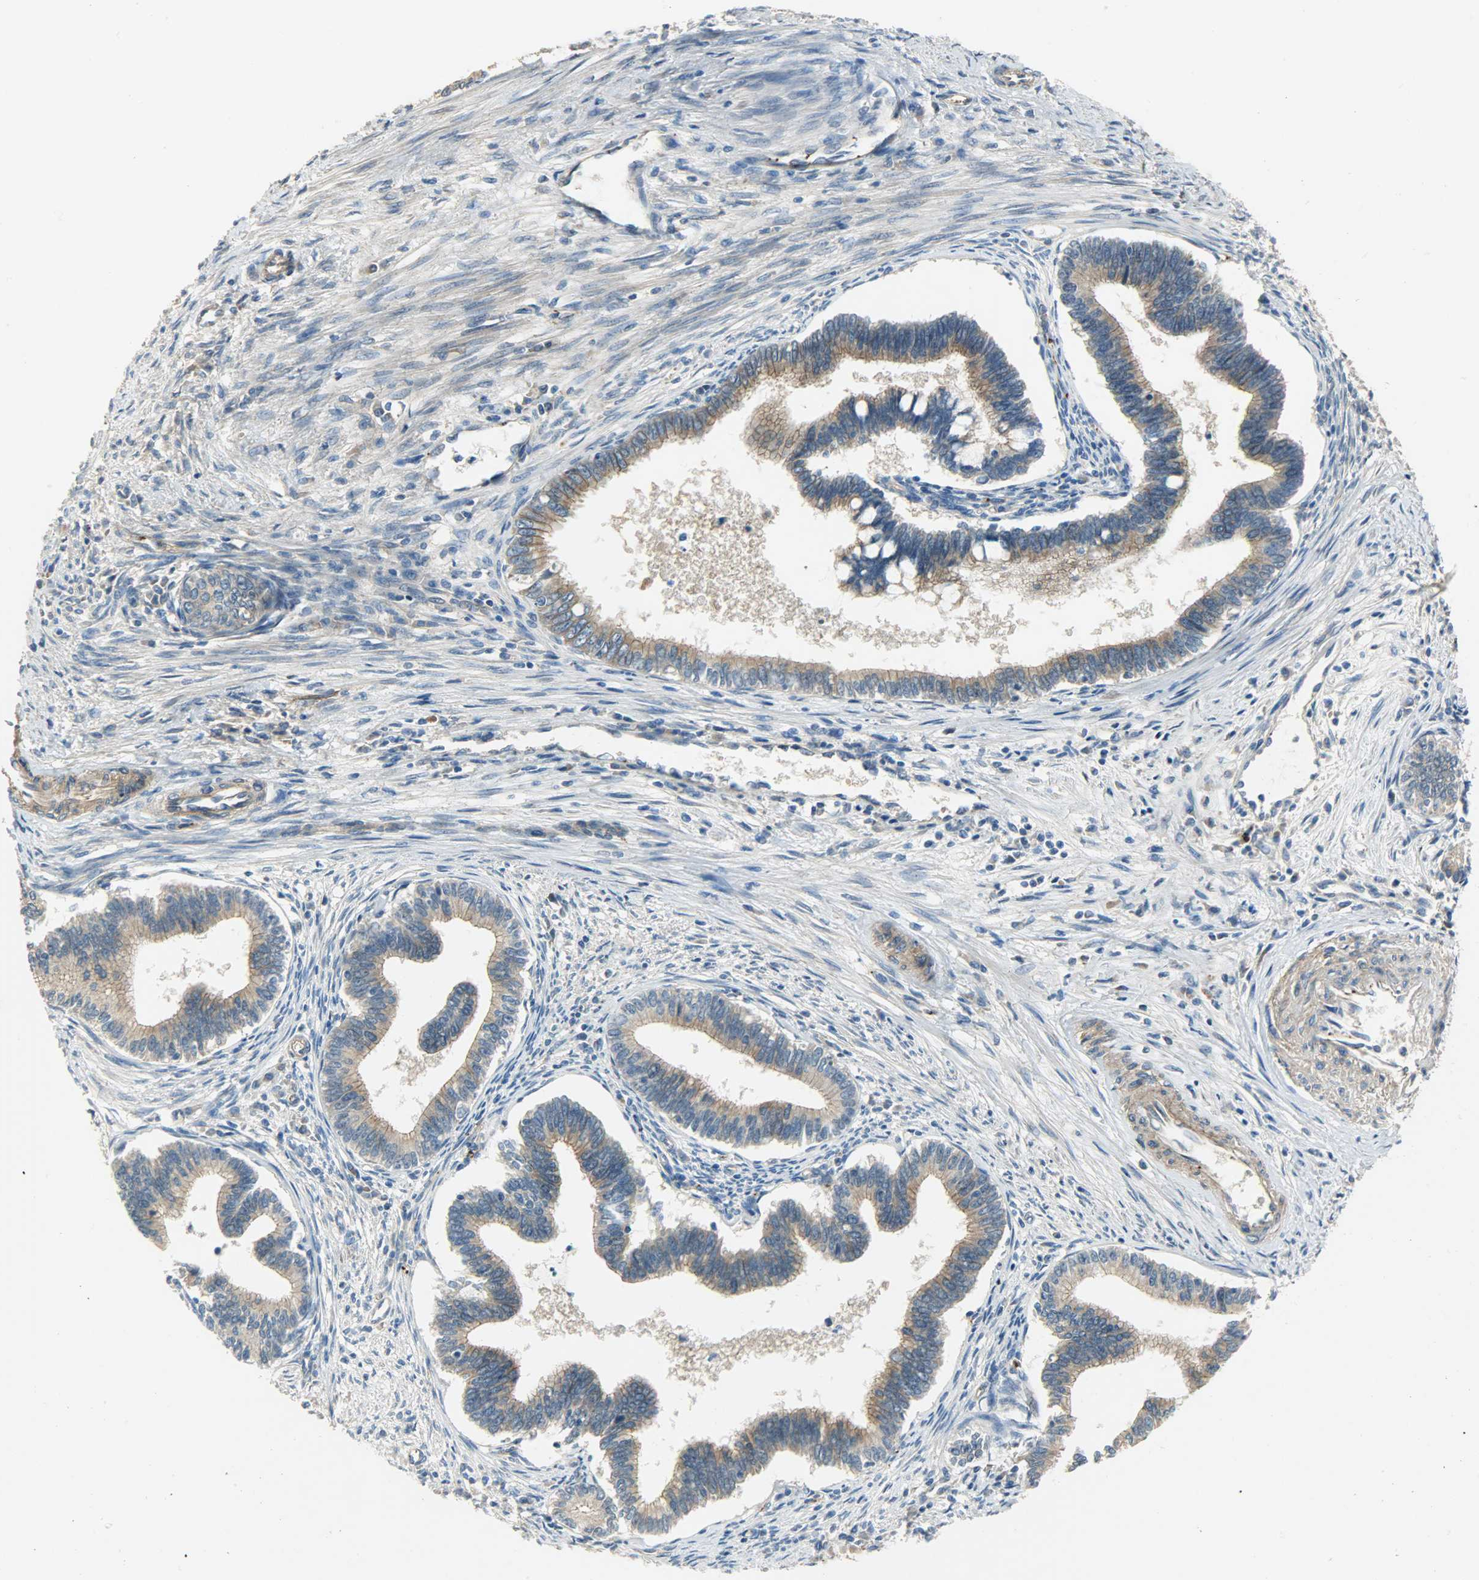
{"staining": {"intensity": "moderate", "quantity": ">75%", "location": "cytoplasmic/membranous"}, "tissue": "cervical cancer", "cell_type": "Tumor cells", "image_type": "cancer", "snomed": [{"axis": "morphology", "description": "Adenocarcinoma, NOS"}, {"axis": "topography", "description": "Cervix"}], "caption": "Cervical cancer stained with a protein marker displays moderate staining in tumor cells.", "gene": "KIAA1217", "patient": {"sex": "female", "age": 36}}